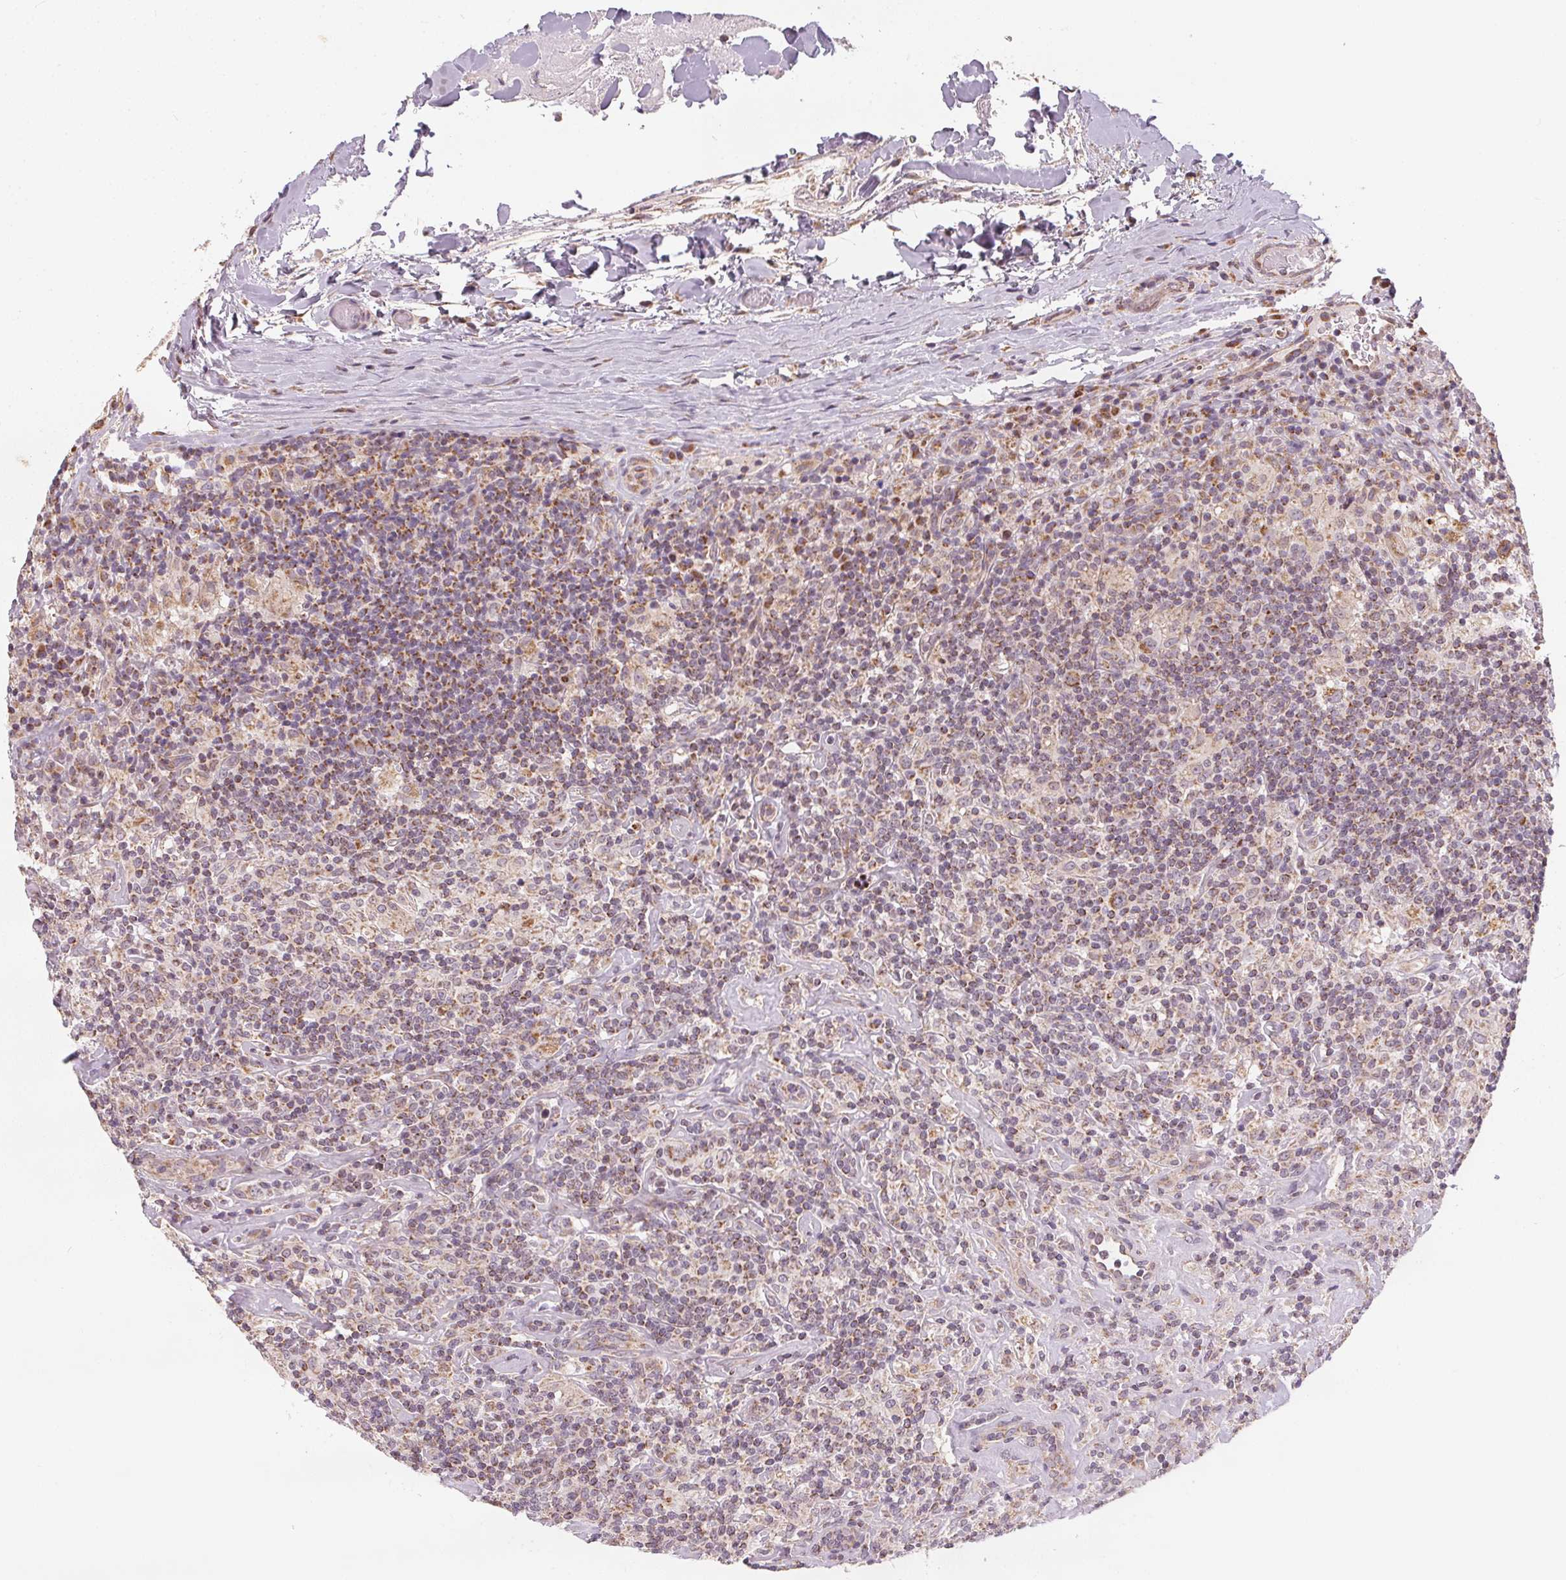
{"staining": {"intensity": "weak", "quantity": "25%-75%", "location": "cytoplasmic/membranous"}, "tissue": "lymphoma", "cell_type": "Tumor cells", "image_type": "cancer", "snomed": [{"axis": "morphology", "description": "Hodgkin's disease, NOS"}, {"axis": "morphology", "description": "Hodgkin's lymphoma, nodular sclerosis"}, {"axis": "topography", "description": "Lymph node"}], "caption": "A photomicrograph of Hodgkin's lymphoma, nodular sclerosis stained for a protein exhibits weak cytoplasmic/membranous brown staining in tumor cells.", "gene": "MATCAP1", "patient": {"sex": "female", "age": 10}}